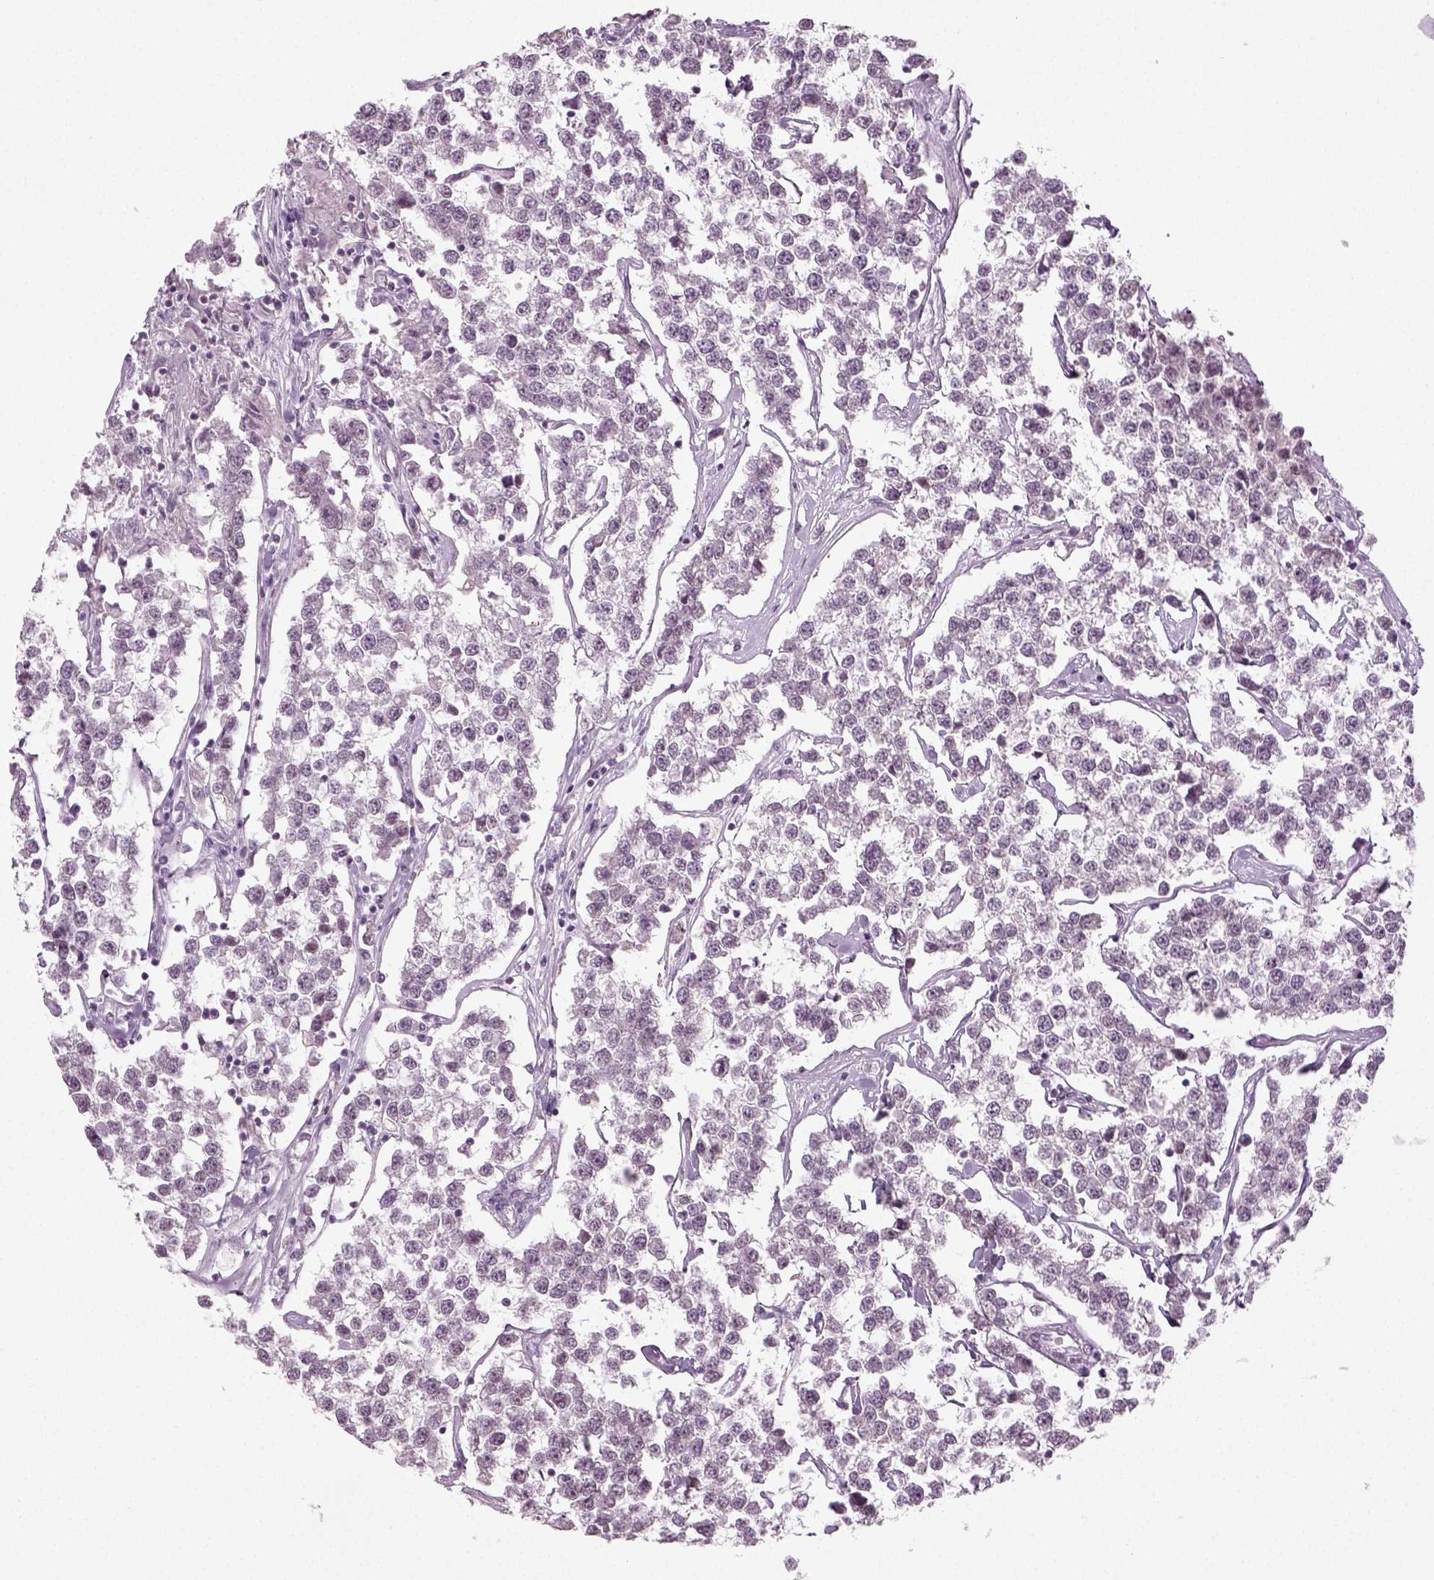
{"staining": {"intensity": "weak", "quantity": "<25%", "location": "cytoplasmic/membranous"}, "tissue": "testis cancer", "cell_type": "Tumor cells", "image_type": "cancer", "snomed": [{"axis": "morphology", "description": "Seminoma, NOS"}, {"axis": "topography", "description": "Testis"}], "caption": "Tumor cells are negative for protein expression in human testis seminoma.", "gene": "SYNGAP1", "patient": {"sex": "male", "age": 59}}